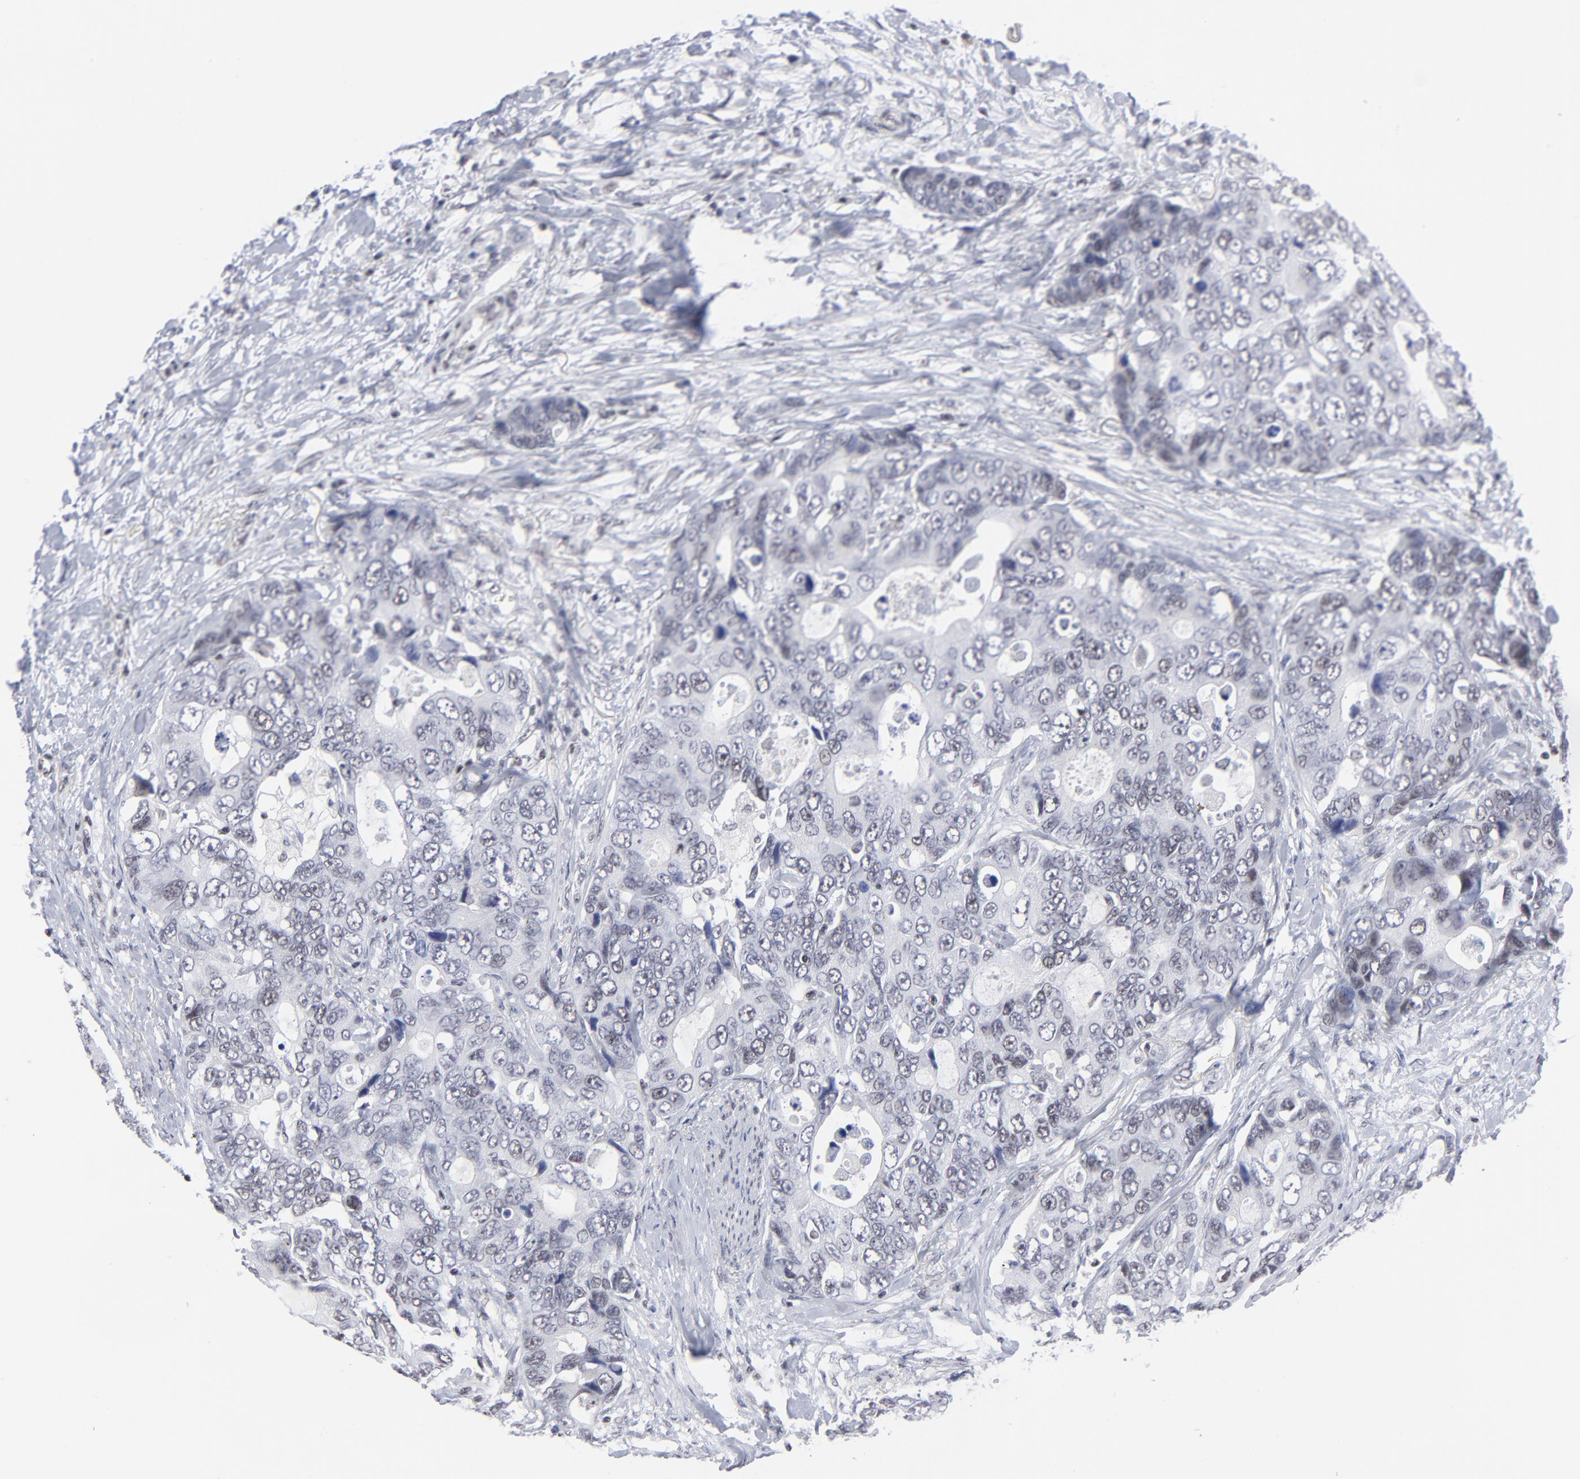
{"staining": {"intensity": "weak", "quantity": "<25%", "location": "nuclear"}, "tissue": "colorectal cancer", "cell_type": "Tumor cells", "image_type": "cancer", "snomed": [{"axis": "morphology", "description": "Adenocarcinoma, NOS"}, {"axis": "topography", "description": "Rectum"}], "caption": "Colorectal cancer (adenocarcinoma) was stained to show a protein in brown. There is no significant positivity in tumor cells.", "gene": "SP2", "patient": {"sex": "female", "age": 67}}